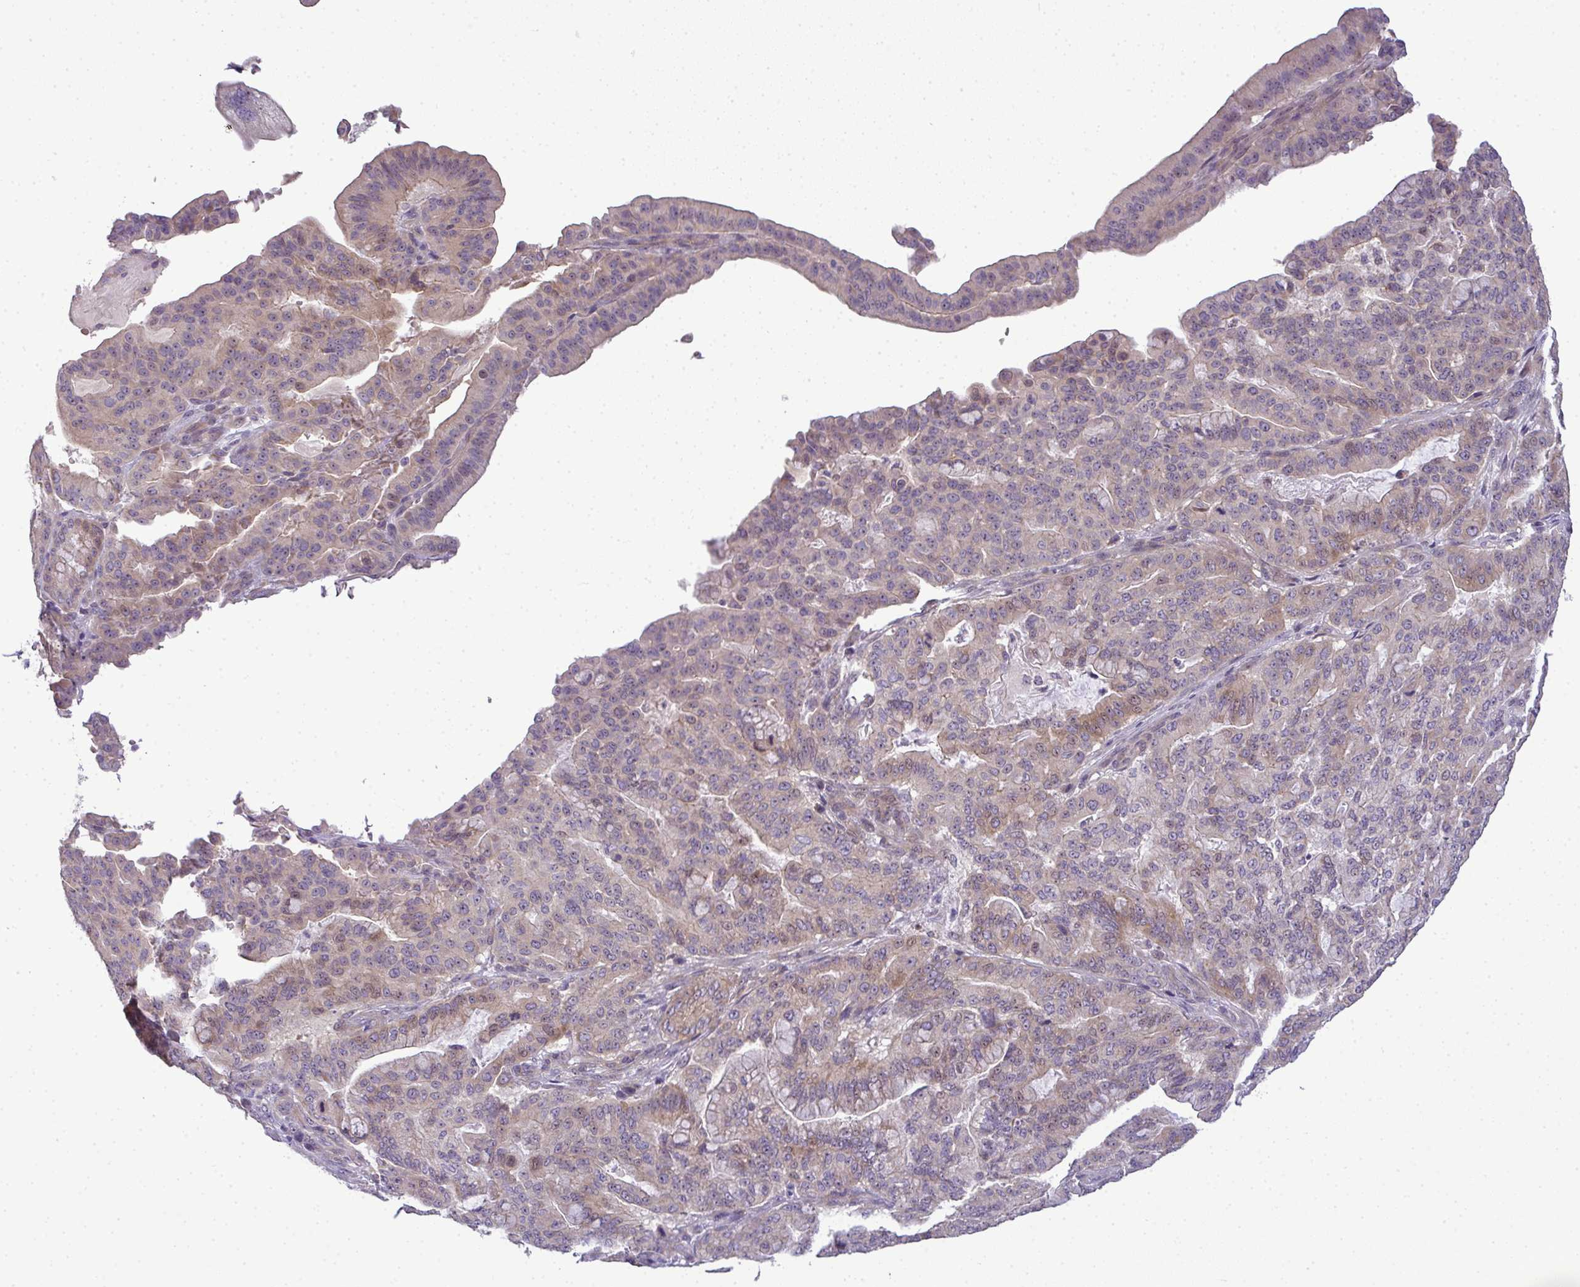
{"staining": {"intensity": "weak", "quantity": "<25%", "location": "cytoplasmic/membranous"}, "tissue": "pancreatic cancer", "cell_type": "Tumor cells", "image_type": "cancer", "snomed": [{"axis": "morphology", "description": "Adenocarcinoma, NOS"}, {"axis": "topography", "description": "Pancreas"}], "caption": "An IHC micrograph of pancreatic cancer is shown. There is no staining in tumor cells of pancreatic cancer.", "gene": "NT5C1A", "patient": {"sex": "male", "age": 63}}